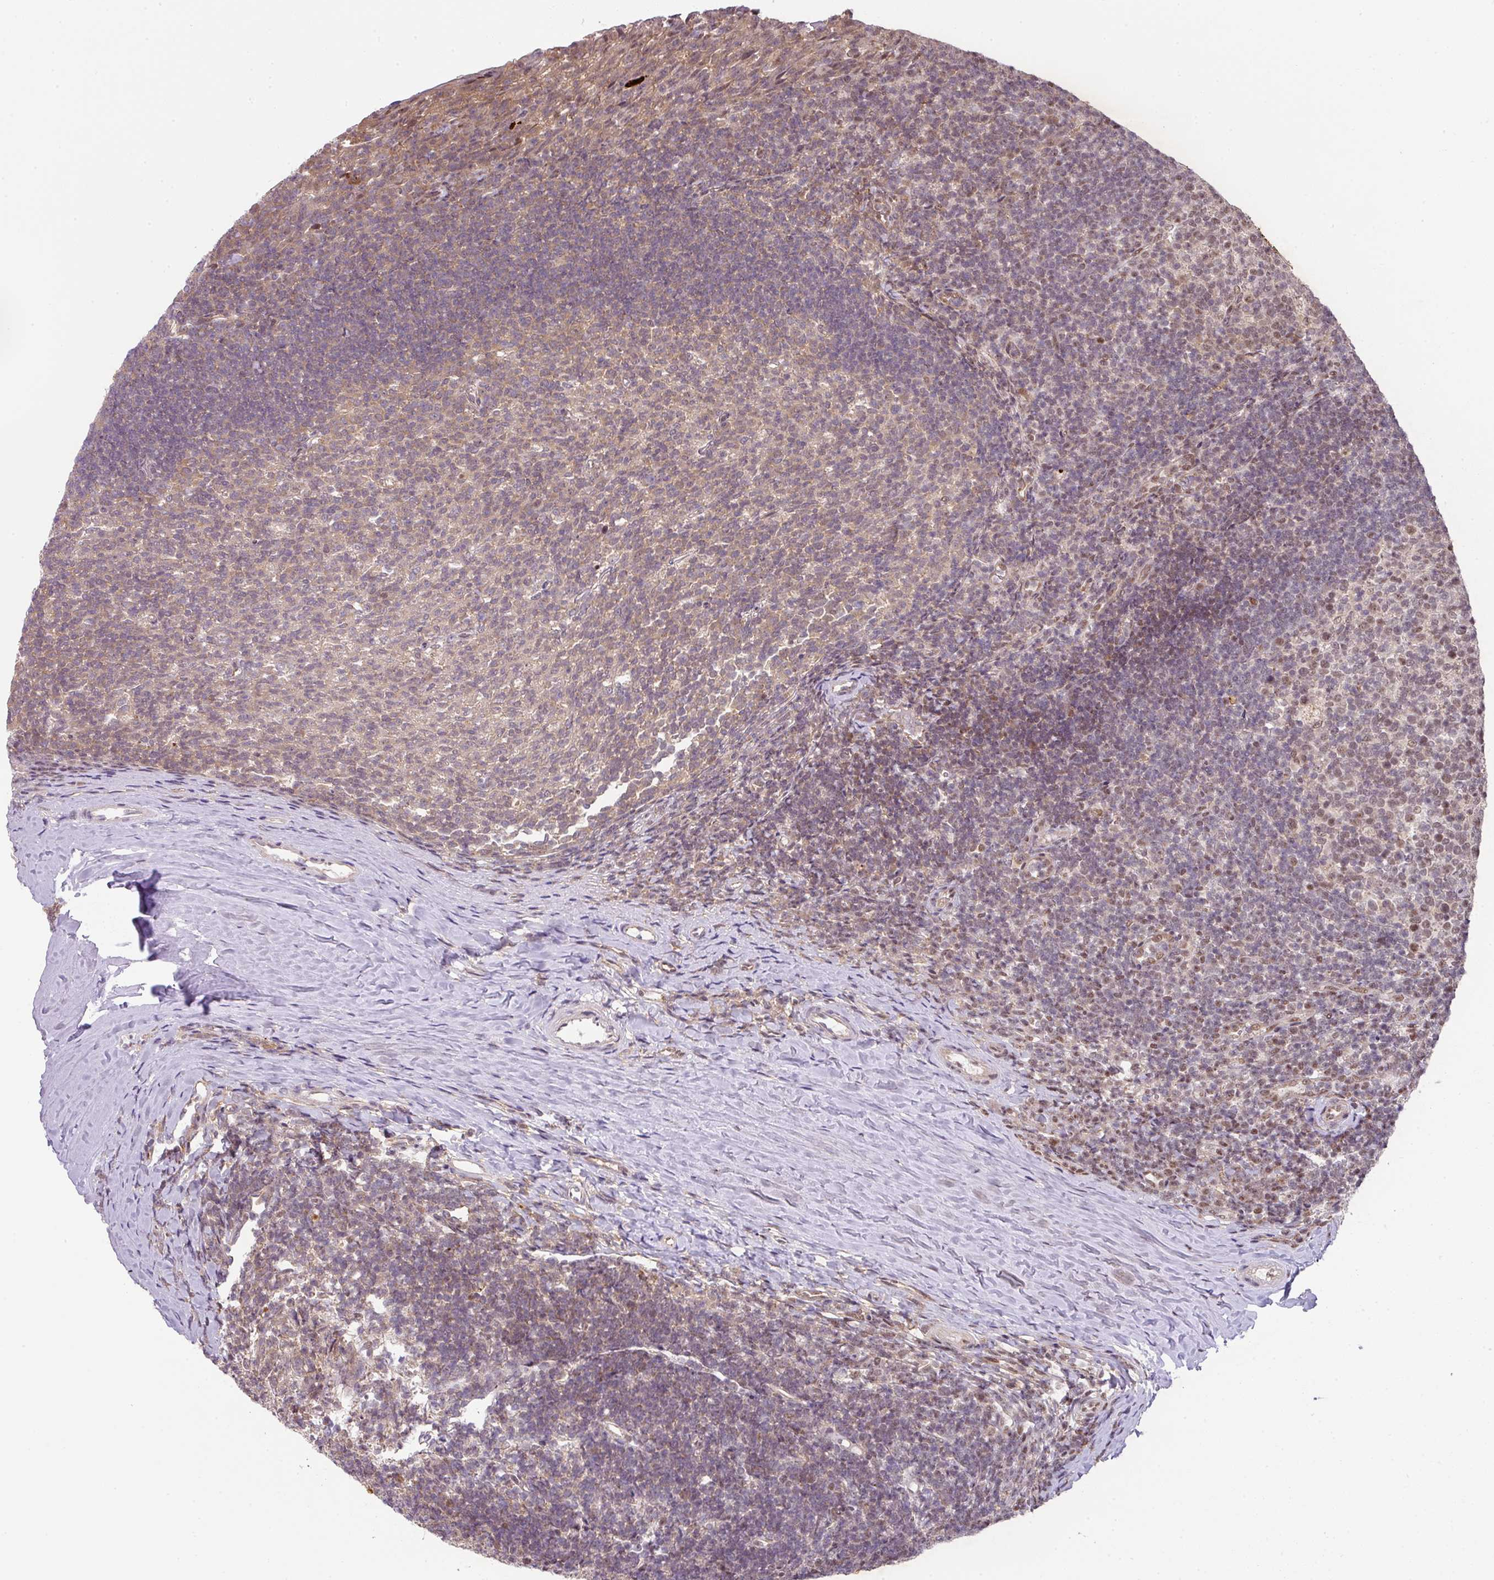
{"staining": {"intensity": "moderate", "quantity": "25%-75%", "location": "nuclear"}, "tissue": "tonsil", "cell_type": "Germinal center cells", "image_type": "normal", "snomed": [{"axis": "morphology", "description": "Normal tissue, NOS"}, {"axis": "topography", "description": "Tonsil"}], "caption": "Immunohistochemistry (IHC) (DAB (3,3'-diaminobenzidine)) staining of unremarkable tonsil demonstrates moderate nuclear protein expression in about 25%-75% of germinal center cells. (IHC, brightfield microscopy, high magnification).", "gene": "PLK1", "patient": {"sex": "female", "age": 10}}